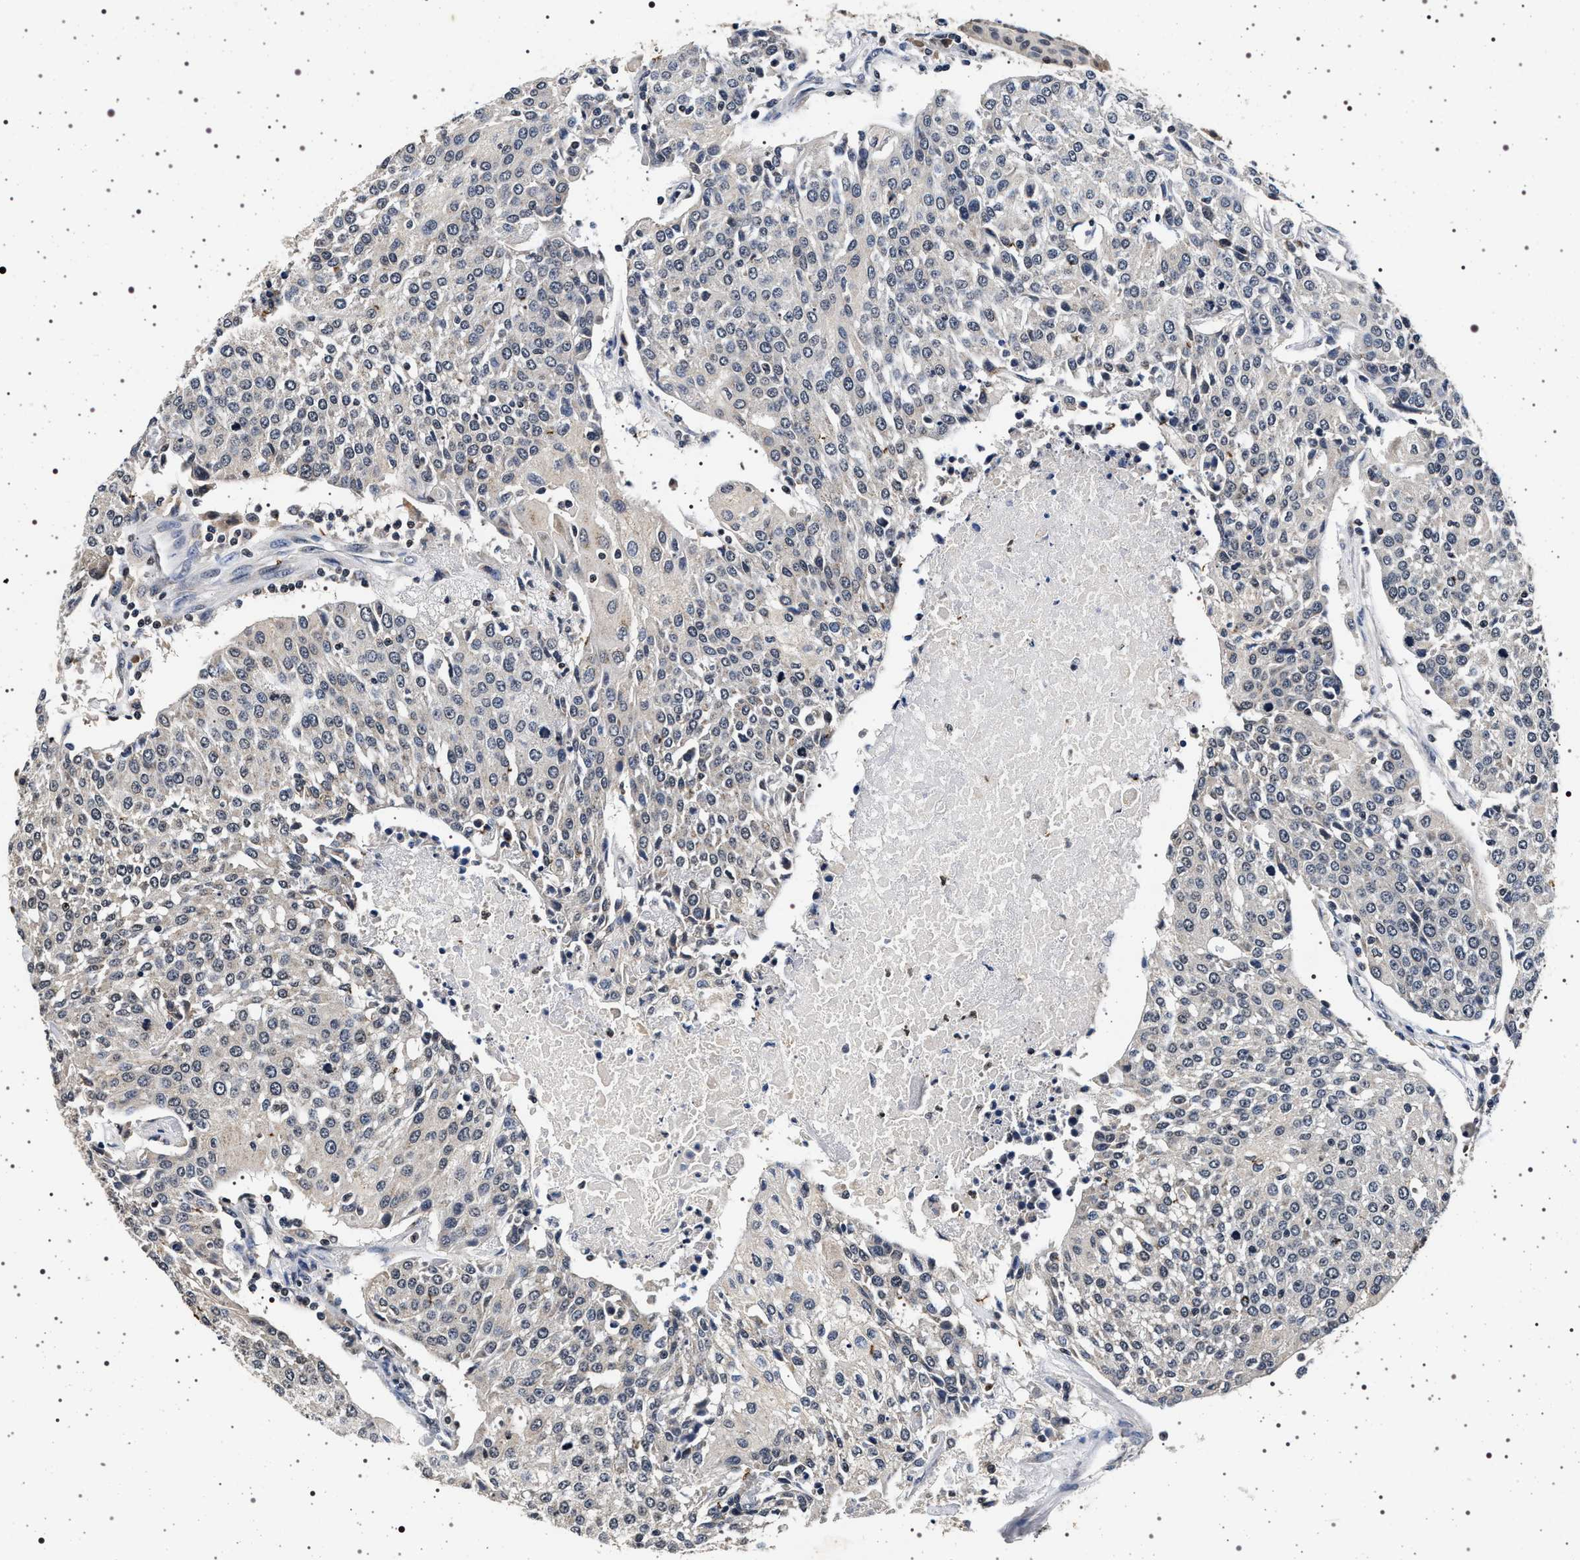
{"staining": {"intensity": "negative", "quantity": "none", "location": "none"}, "tissue": "urothelial cancer", "cell_type": "Tumor cells", "image_type": "cancer", "snomed": [{"axis": "morphology", "description": "Urothelial carcinoma, High grade"}, {"axis": "topography", "description": "Urinary bladder"}], "caption": "This is an IHC histopathology image of human high-grade urothelial carcinoma. There is no positivity in tumor cells.", "gene": "CDKN1B", "patient": {"sex": "female", "age": 85}}